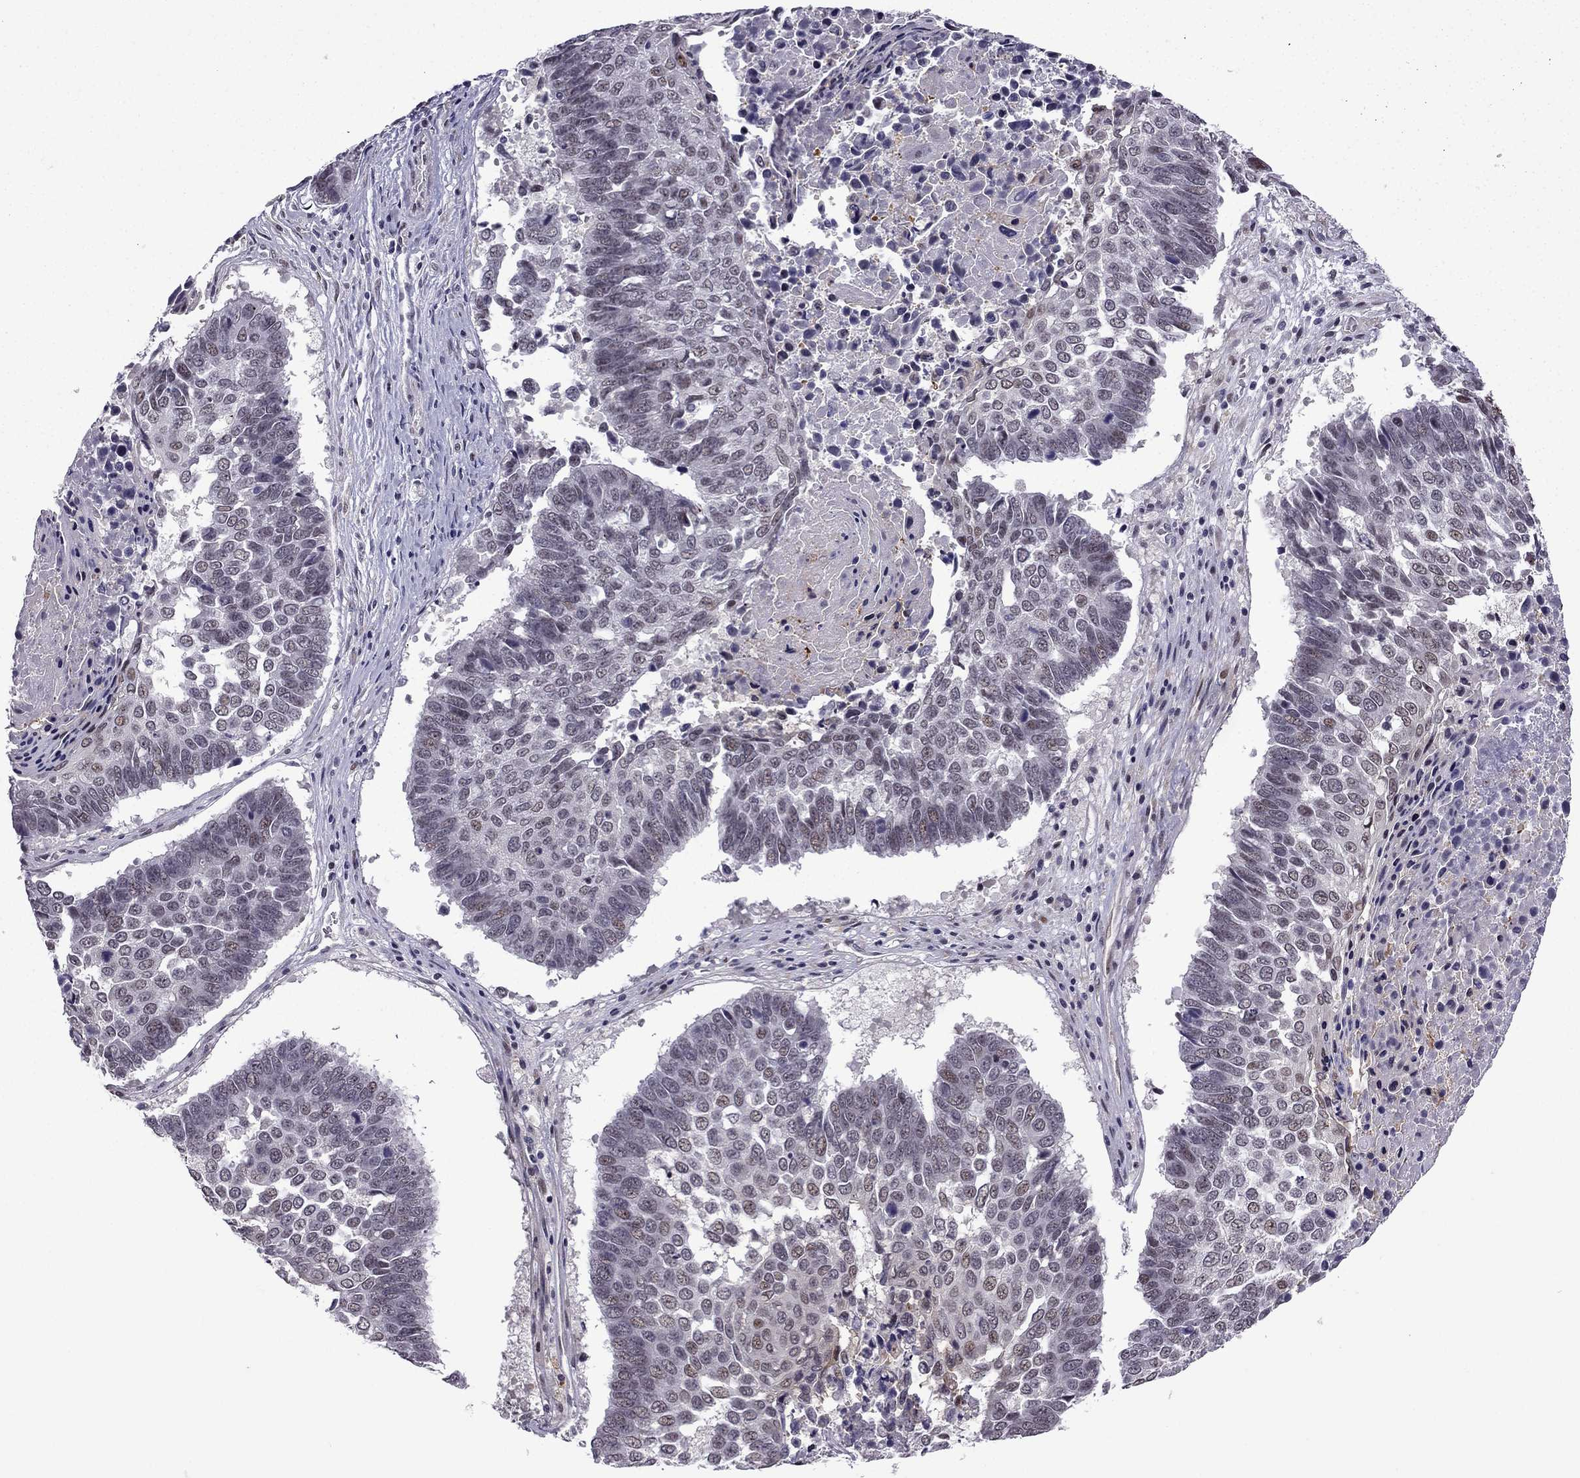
{"staining": {"intensity": "weak", "quantity": "<25%", "location": "nuclear"}, "tissue": "lung cancer", "cell_type": "Tumor cells", "image_type": "cancer", "snomed": [{"axis": "morphology", "description": "Squamous cell carcinoma, NOS"}, {"axis": "topography", "description": "Lung"}], "caption": "Immunohistochemistry (IHC) micrograph of neoplastic tissue: human lung squamous cell carcinoma stained with DAB displays no significant protein staining in tumor cells.", "gene": "FGF3", "patient": {"sex": "male", "age": 73}}